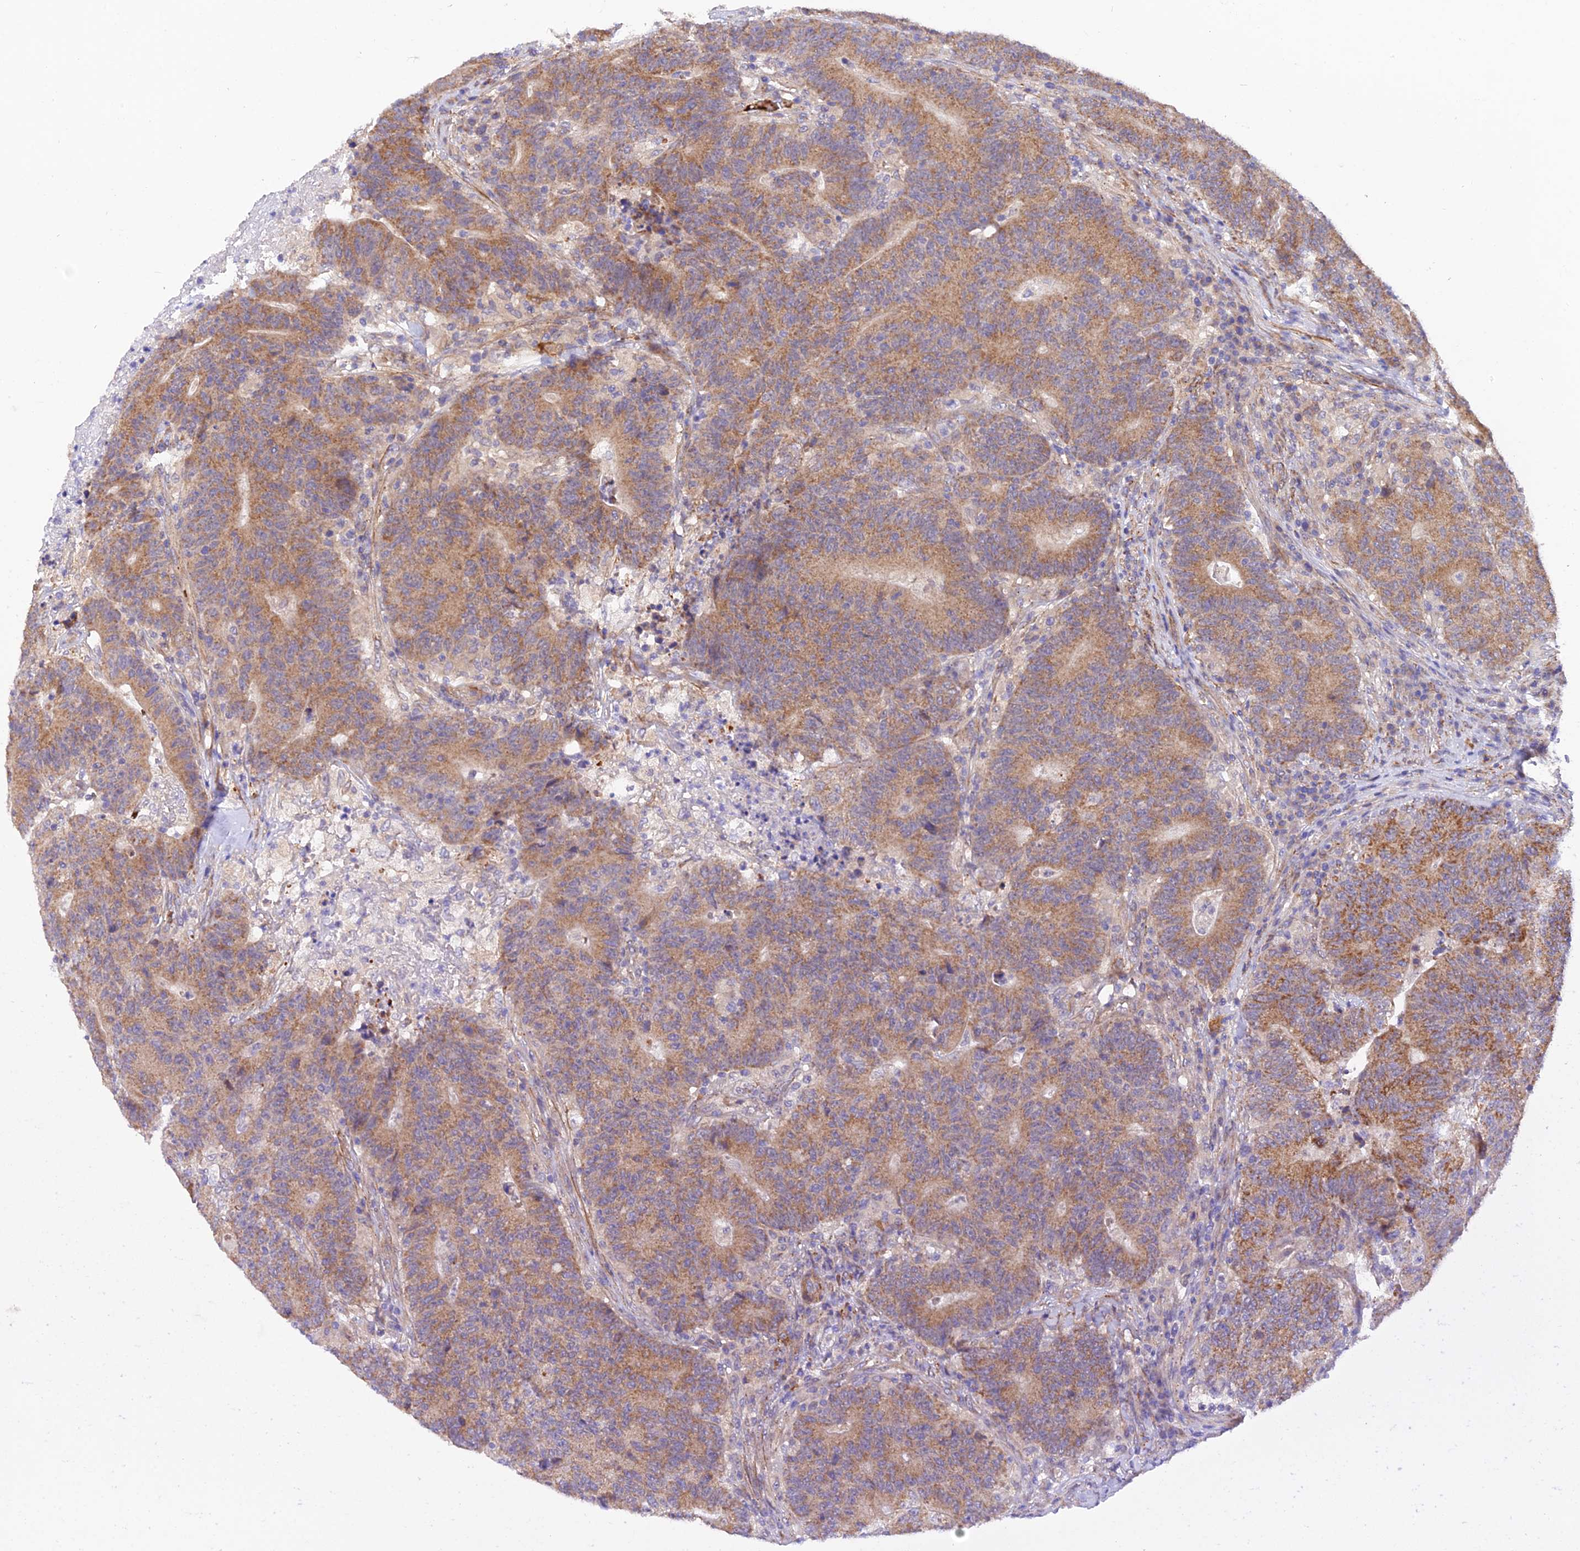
{"staining": {"intensity": "moderate", "quantity": ">75%", "location": "cytoplasmic/membranous"}, "tissue": "colorectal cancer", "cell_type": "Tumor cells", "image_type": "cancer", "snomed": [{"axis": "morphology", "description": "Adenocarcinoma, NOS"}, {"axis": "topography", "description": "Colon"}], "caption": "Immunohistochemical staining of human colorectal cancer reveals moderate cytoplasmic/membranous protein positivity in approximately >75% of tumor cells.", "gene": "WDFY4", "patient": {"sex": "female", "age": 75}}